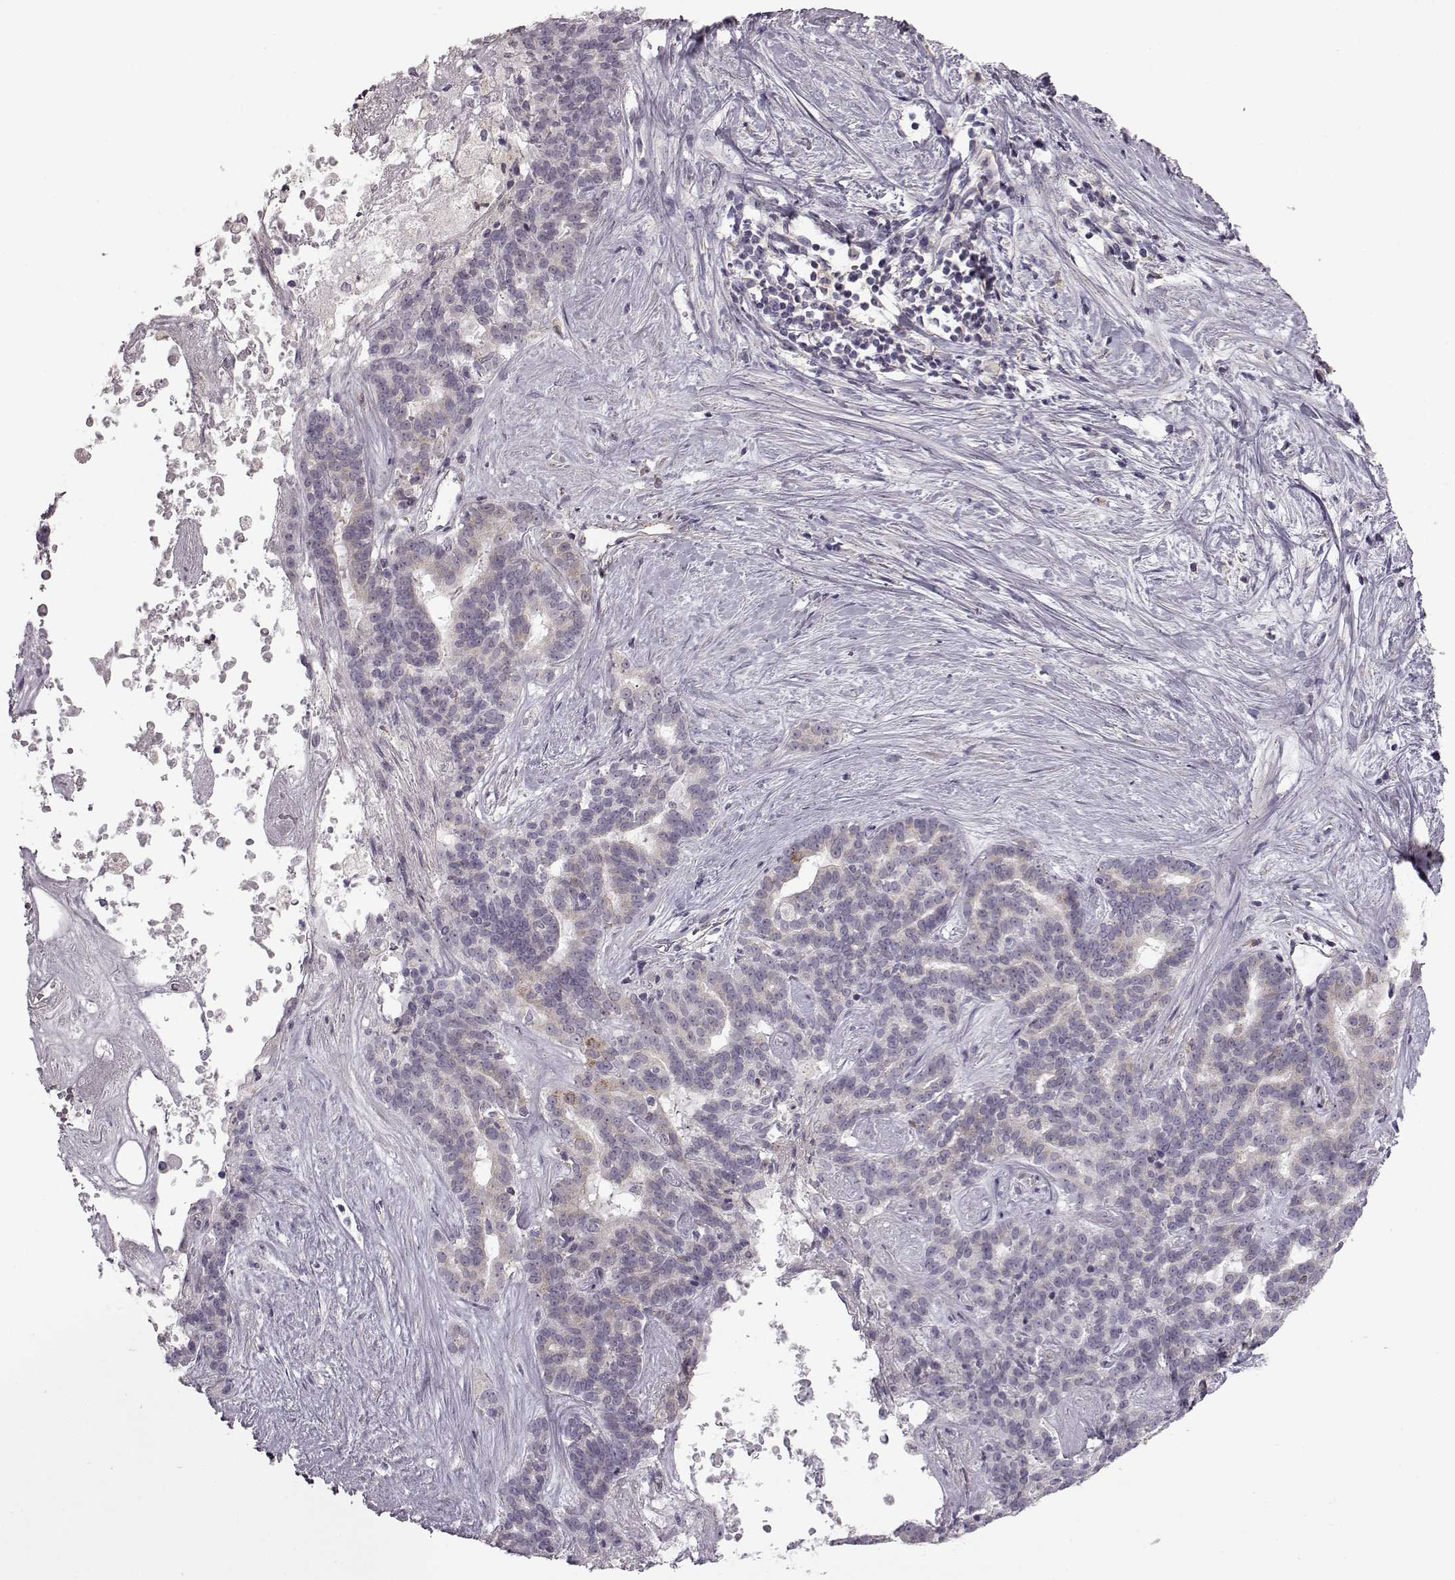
{"staining": {"intensity": "weak", "quantity": "<25%", "location": "cytoplasmic/membranous"}, "tissue": "liver cancer", "cell_type": "Tumor cells", "image_type": "cancer", "snomed": [{"axis": "morphology", "description": "Cholangiocarcinoma"}, {"axis": "topography", "description": "Liver"}], "caption": "The photomicrograph exhibits no significant positivity in tumor cells of liver cancer (cholangiocarcinoma).", "gene": "B3GNT6", "patient": {"sex": "female", "age": 47}}